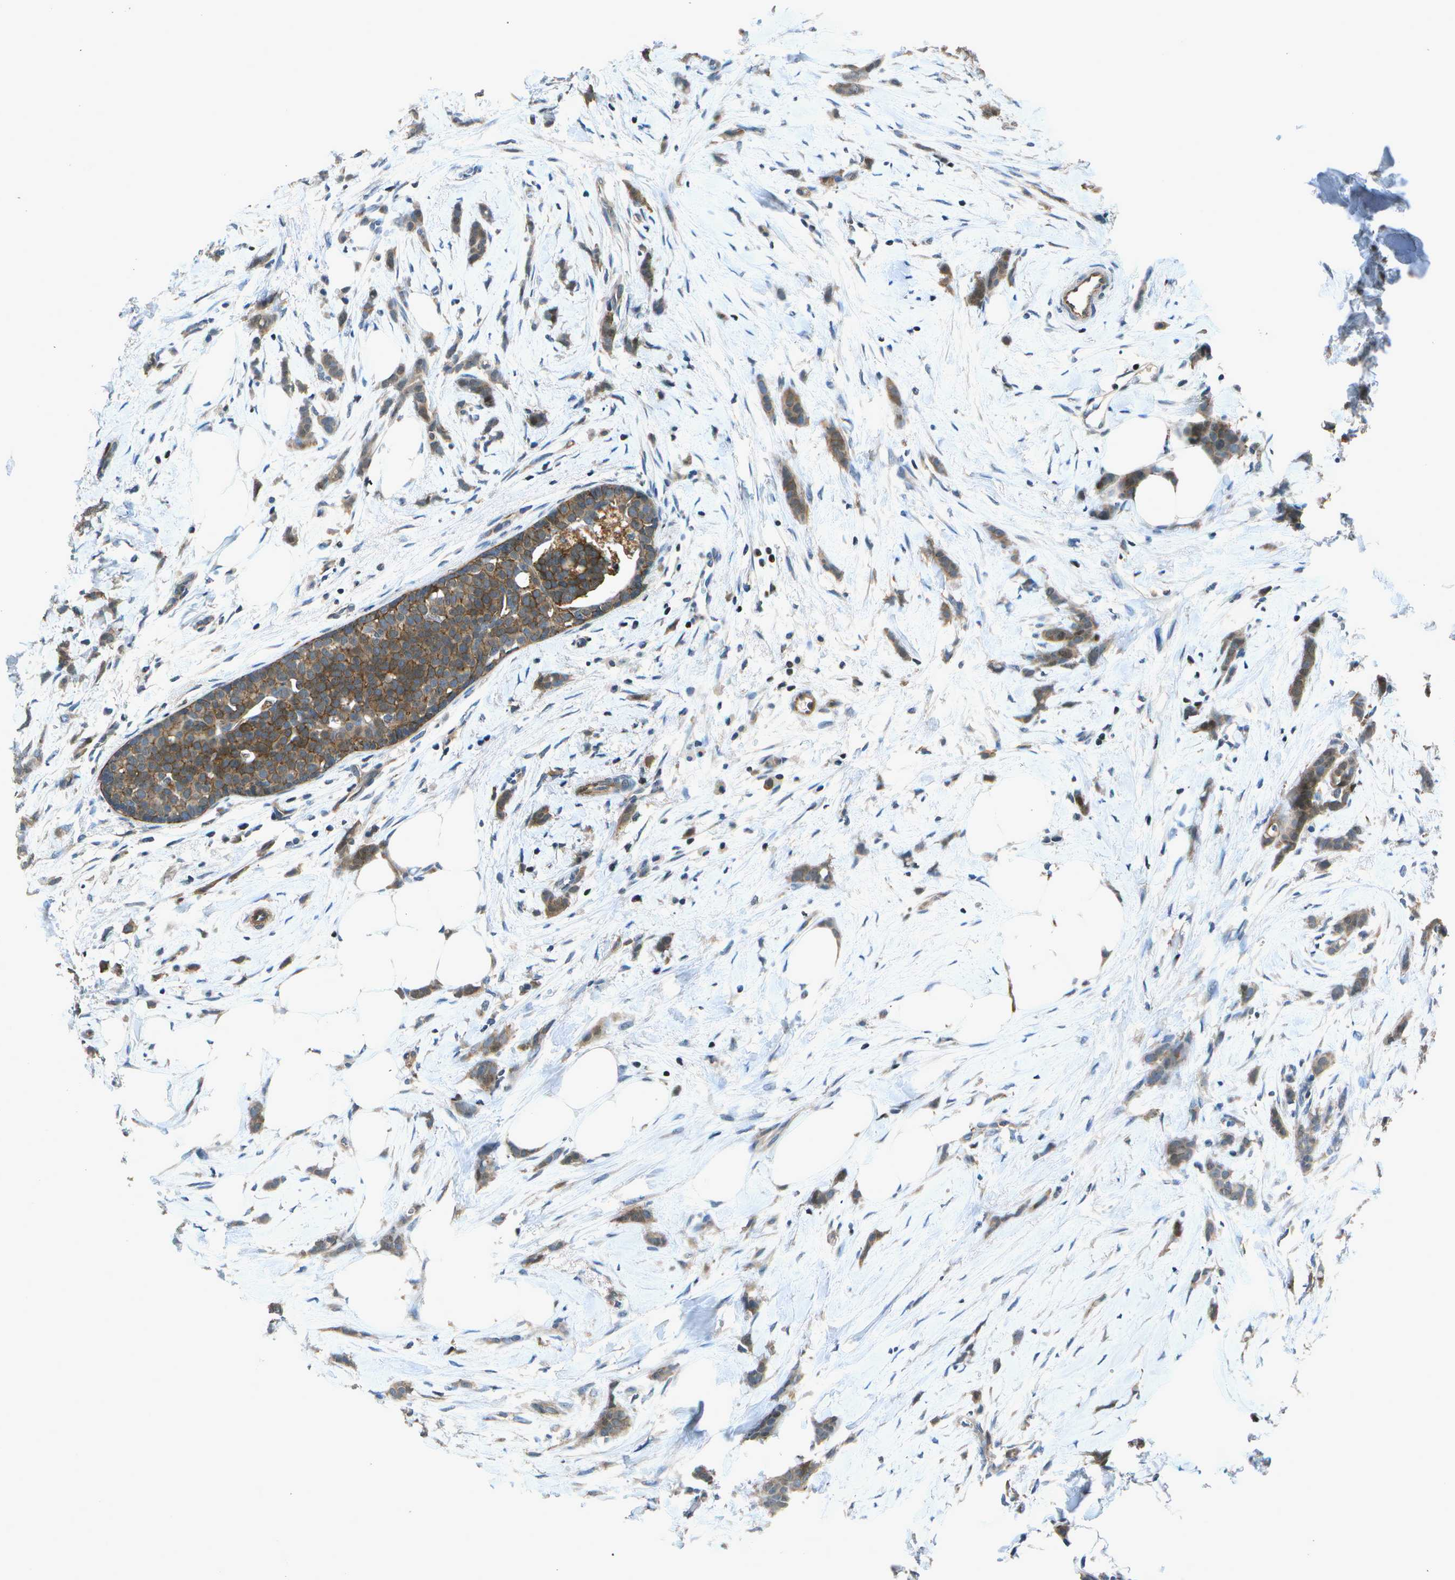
{"staining": {"intensity": "moderate", "quantity": ">75%", "location": "cytoplasmic/membranous"}, "tissue": "breast cancer", "cell_type": "Tumor cells", "image_type": "cancer", "snomed": [{"axis": "morphology", "description": "Lobular carcinoma, in situ"}, {"axis": "morphology", "description": "Lobular carcinoma"}, {"axis": "topography", "description": "Breast"}], "caption": "Immunohistochemistry micrograph of lobular carcinoma in situ (breast) stained for a protein (brown), which reveals medium levels of moderate cytoplasmic/membranous expression in about >75% of tumor cells.", "gene": "PDLIM1", "patient": {"sex": "female", "age": 41}}